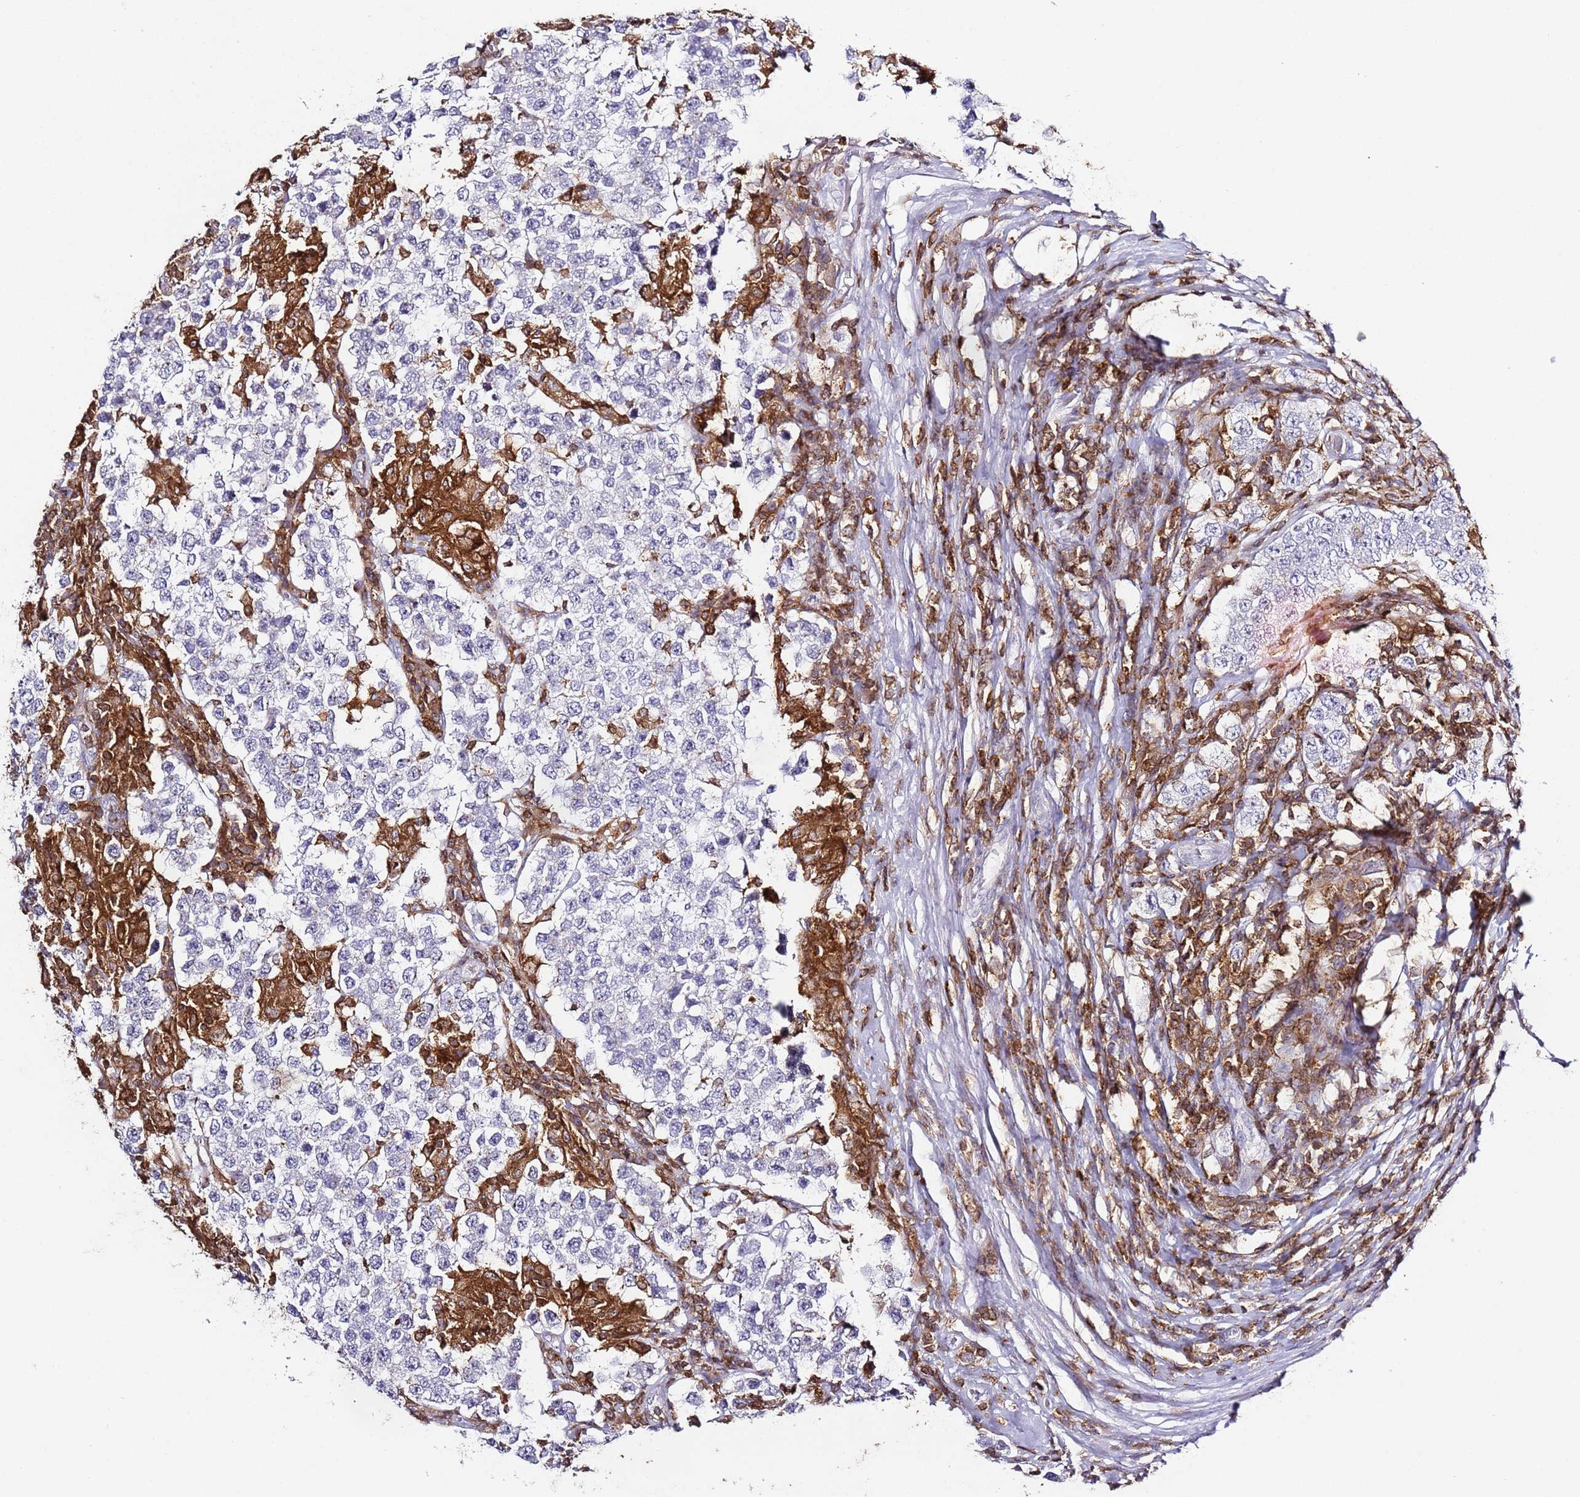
{"staining": {"intensity": "negative", "quantity": "none", "location": "none"}, "tissue": "testis cancer", "cell_type": "Tumor cells", "image_type": "cancer", "snomed": [{"axis": "morphology", "description": "Seminoma, NOS"}, {"axis": "morphology", "description": "Carcinoma, Embryonal, NOS"}, {"axis": "topography", "description": "Testis"}], "caption": "Immunohistochemistry (IHC) image of neoplastic tissue: embryonal carcinoma (testis) stained with DAB (3,3'-diaminobenzidine) exhibits no significant protein staining in tumor cells. Nuclei are stained in blue.", "gene": "LPXN", "patient": {"sex": "male", "age": 41}}